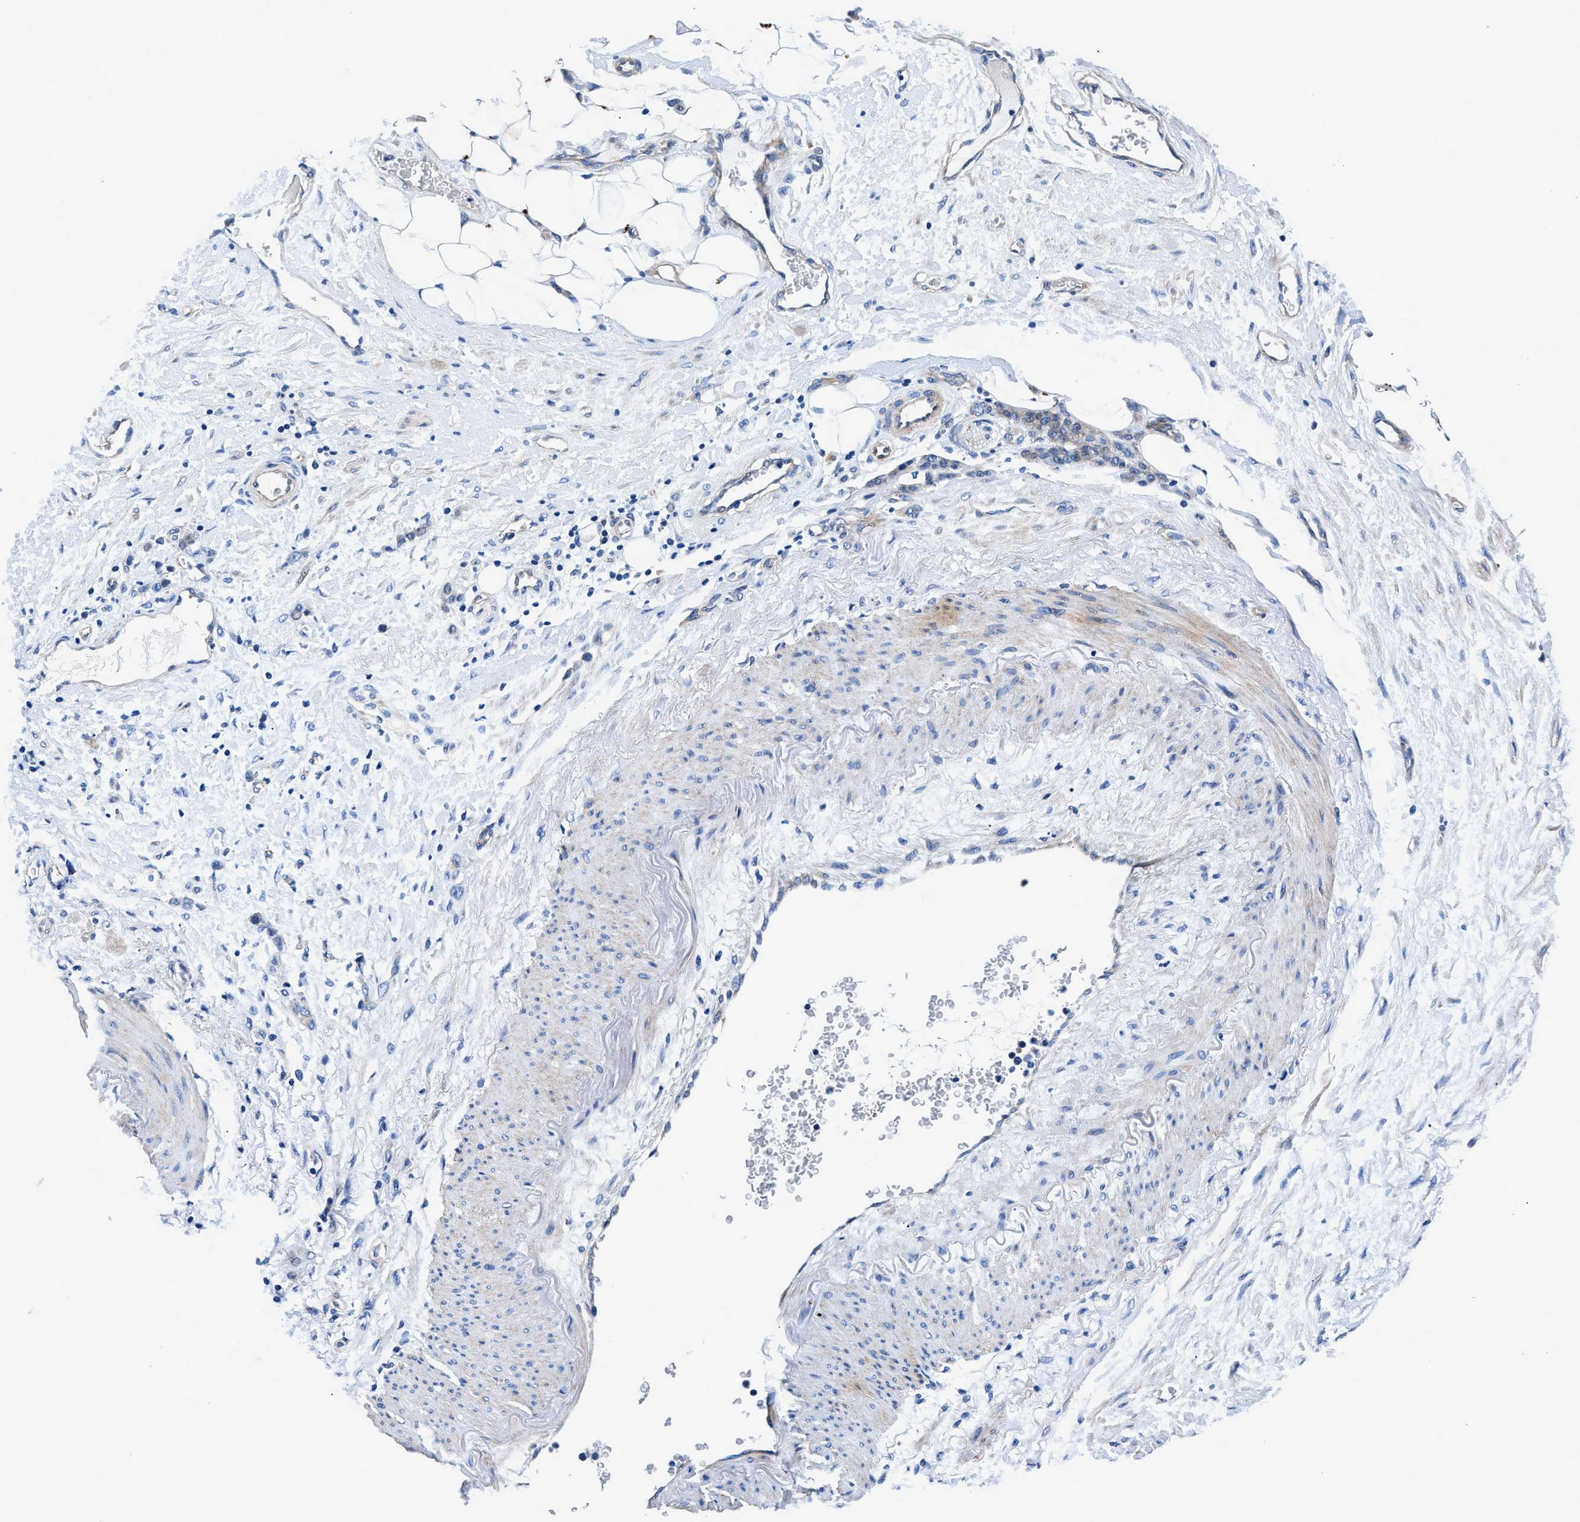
{"staining": {"intensity": "negative", "quantity": "none", "location": "none"}, "tissue": "stomach cancer", "cell_type": "Tumor cells", "image_type": "cancer", "snomed": [{"axis": "morphology", "description": "Adenocarcinoma, NOS"}, {"axis": "topography", "description": "Stomach"}], "caption": "Tumor cells are negative for brown protein staining in adenocarcinoma (stomach).", "gene": "DAG1", "patient": {"sex": "male", "age": 82}}